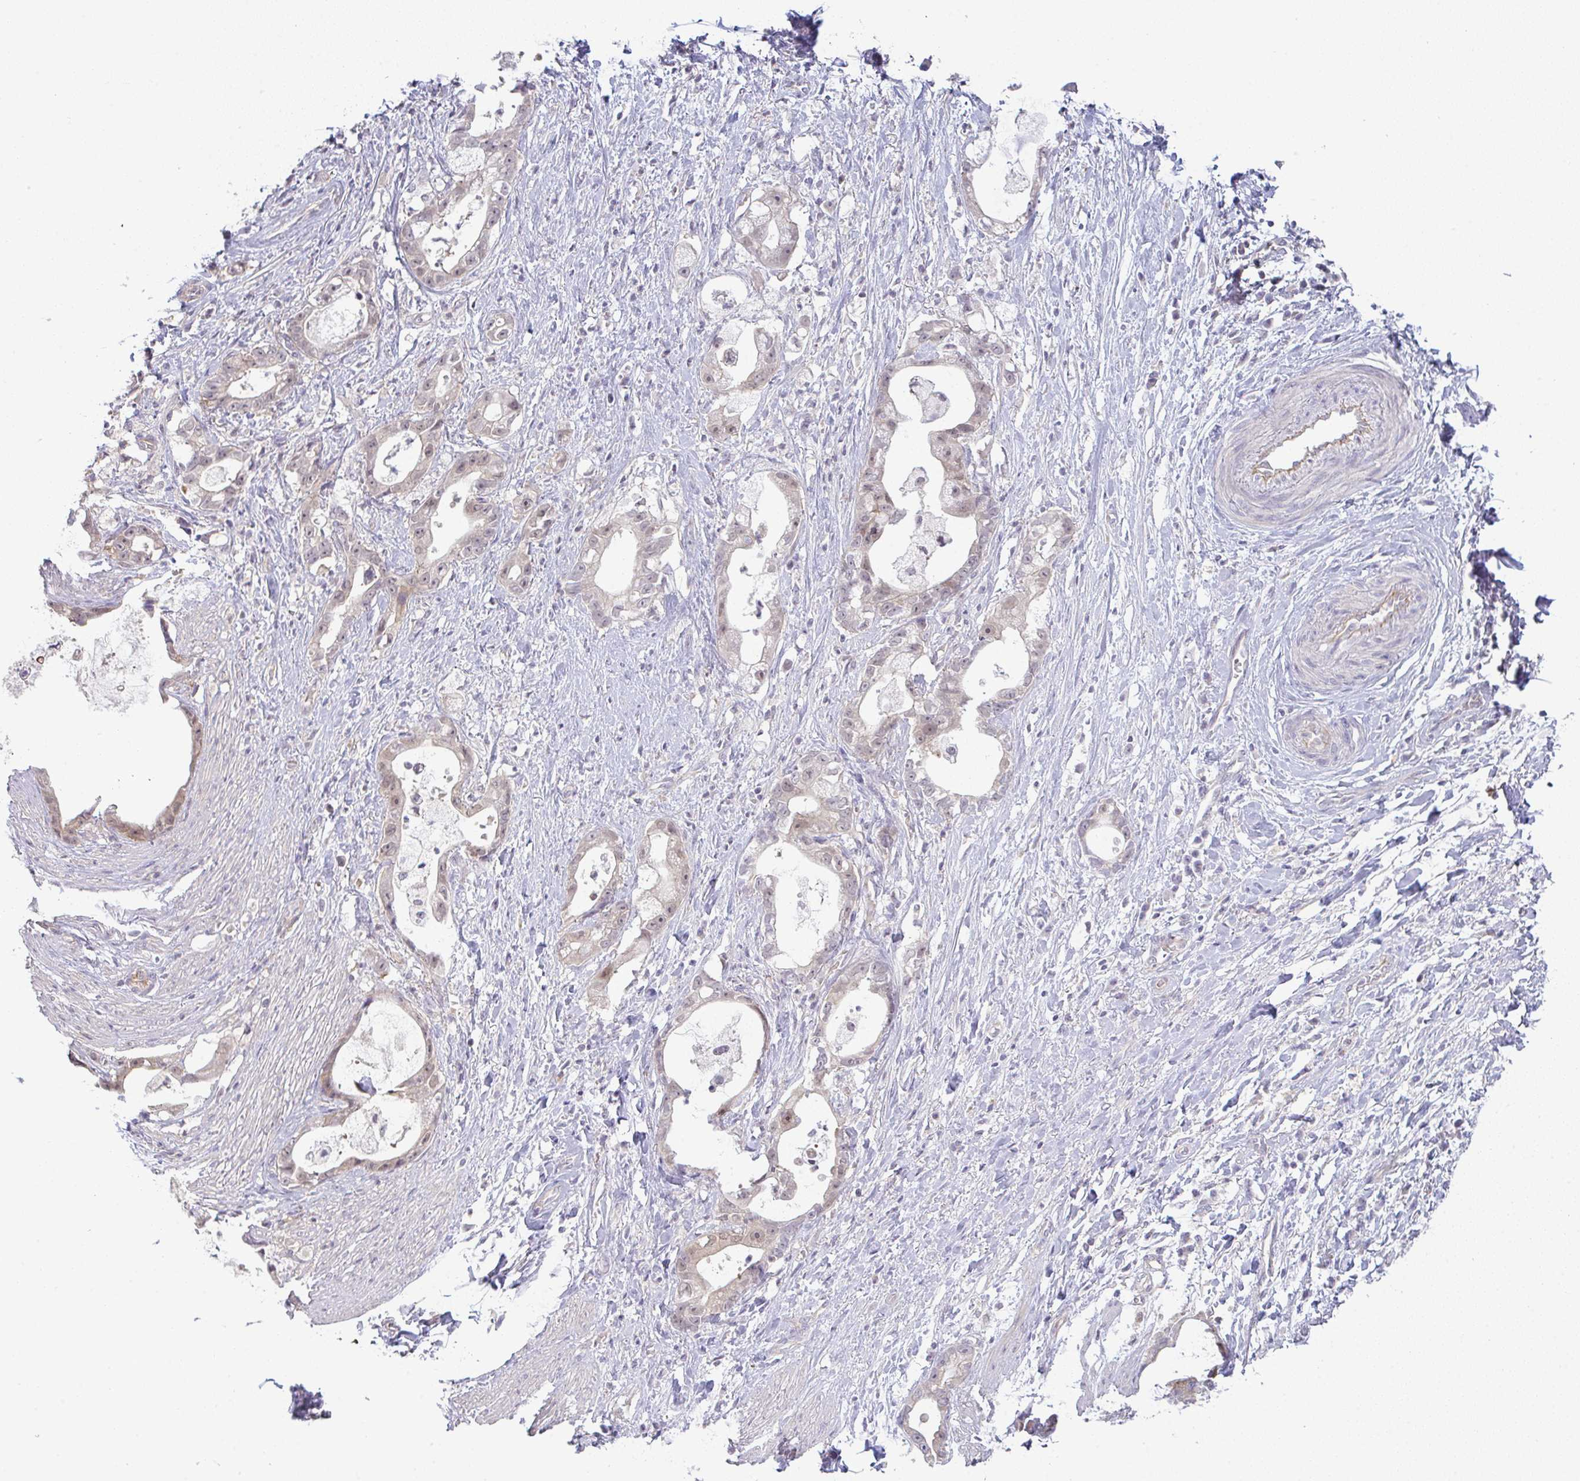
{"staining": {"intensity": "weak", "quantity": "<25%", "location": "nuclear"}, "tissue": "stomach cancer", "cell_type": "Tumor cells", "image_type": "cancer", "snomed": [{"axis": "morphology", "description": "Adenocarcinoma, NOS"}, {"axis": "topography", "description": "Stomach"}], "caption": "Histopathology image shows no significant protein staining in tumor cells of adenocarcinoma (stomach).", "gene": "CSE1L", "patient": {"sex": "male", "age": 55}}